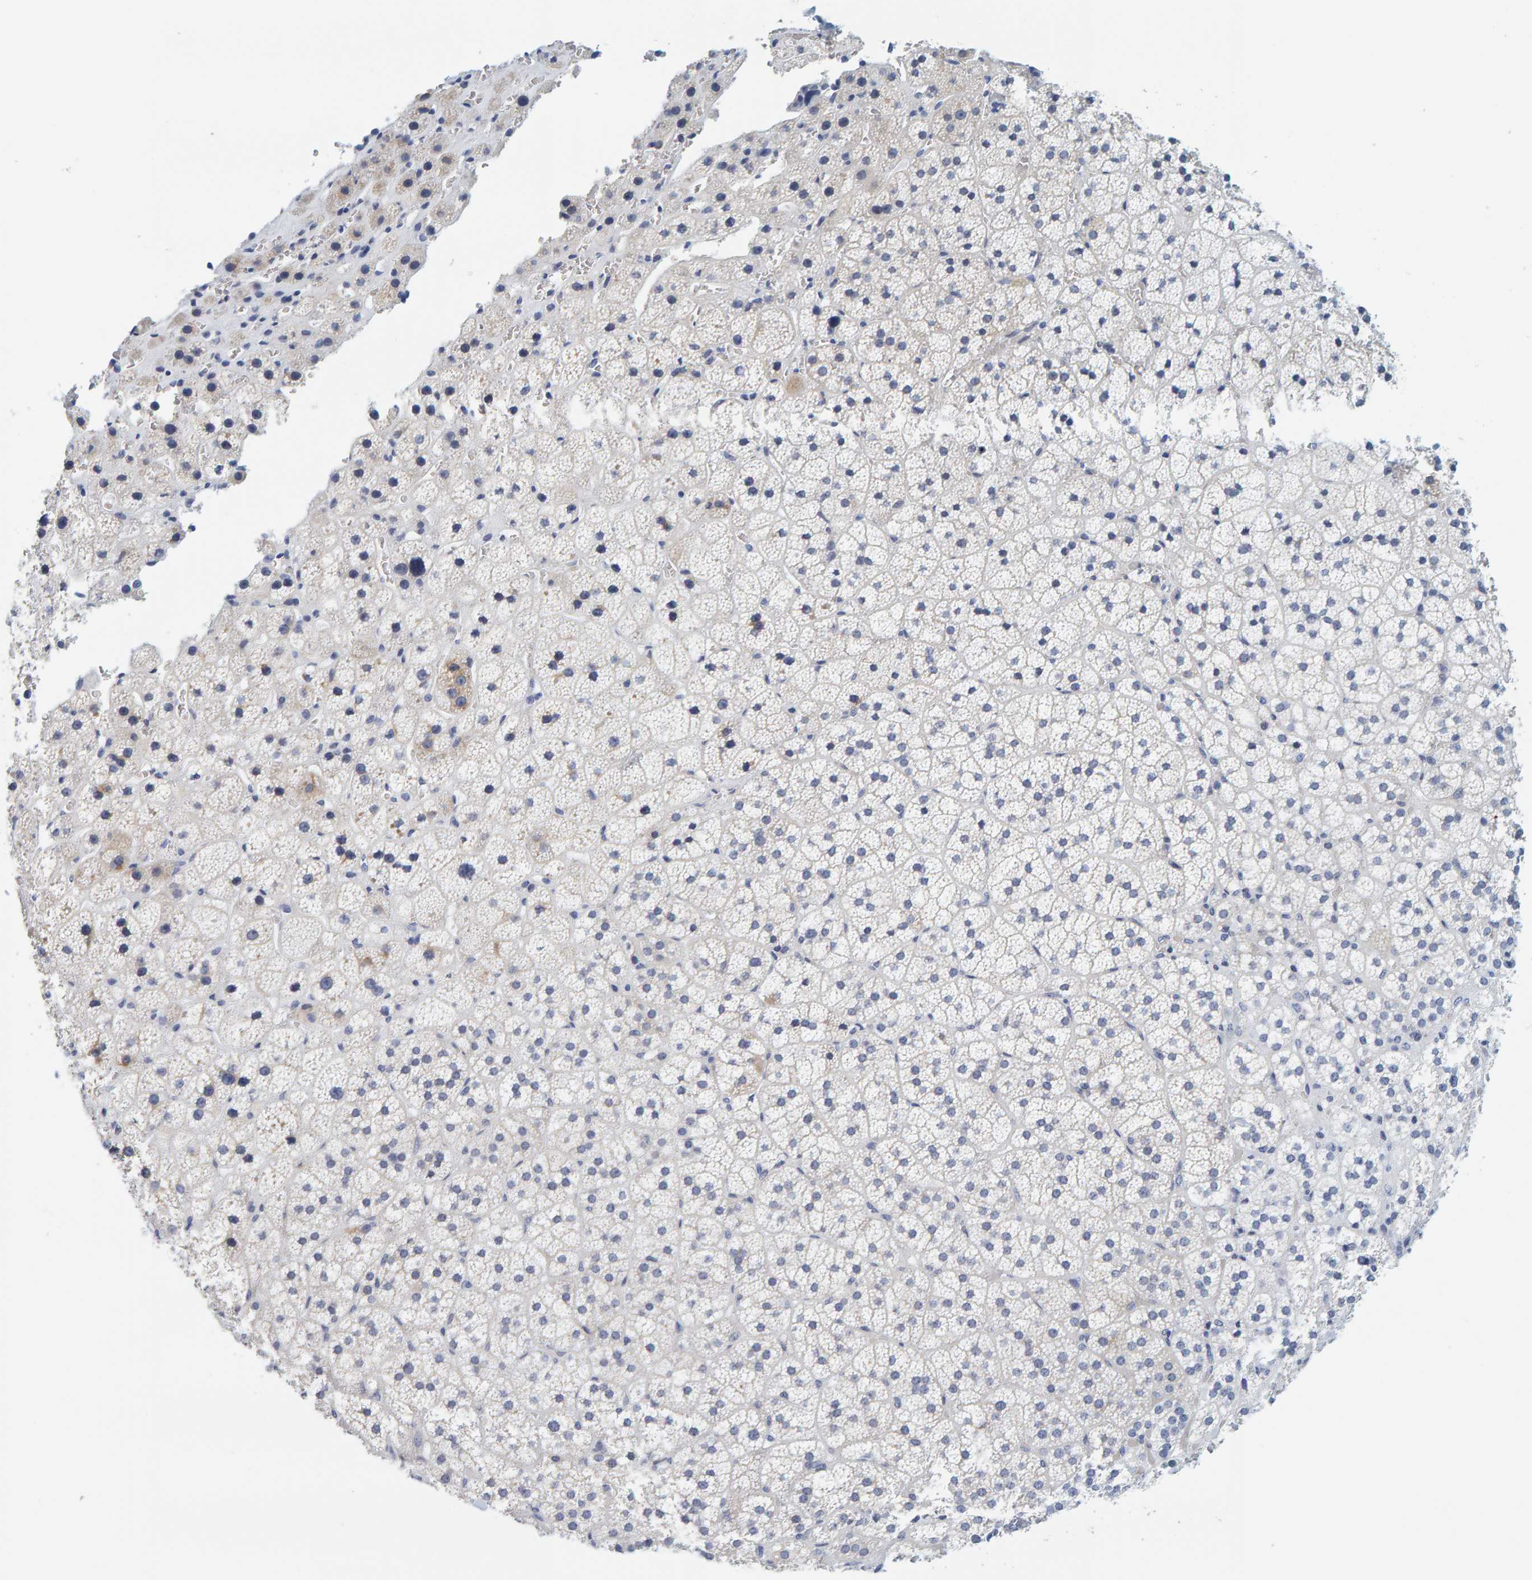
{"staining": {"intensity": "negative", "quantity": "none", "location": "none"}, "tissue": "adrenal gland", "cell_type": "Glandular cells", "image_type": "normal", "snomed": [{"axis": "morphology", "description": "Normal tissue, NOS"}, {"axis": "topography", "description": "Adrenal gland"}], "caption": "Immunohistochemistry of benign human adrenal gland demonstrates no staining in glandular cells.", "gene": "MOG", "patient": {"sex": "female", "age": 44}}